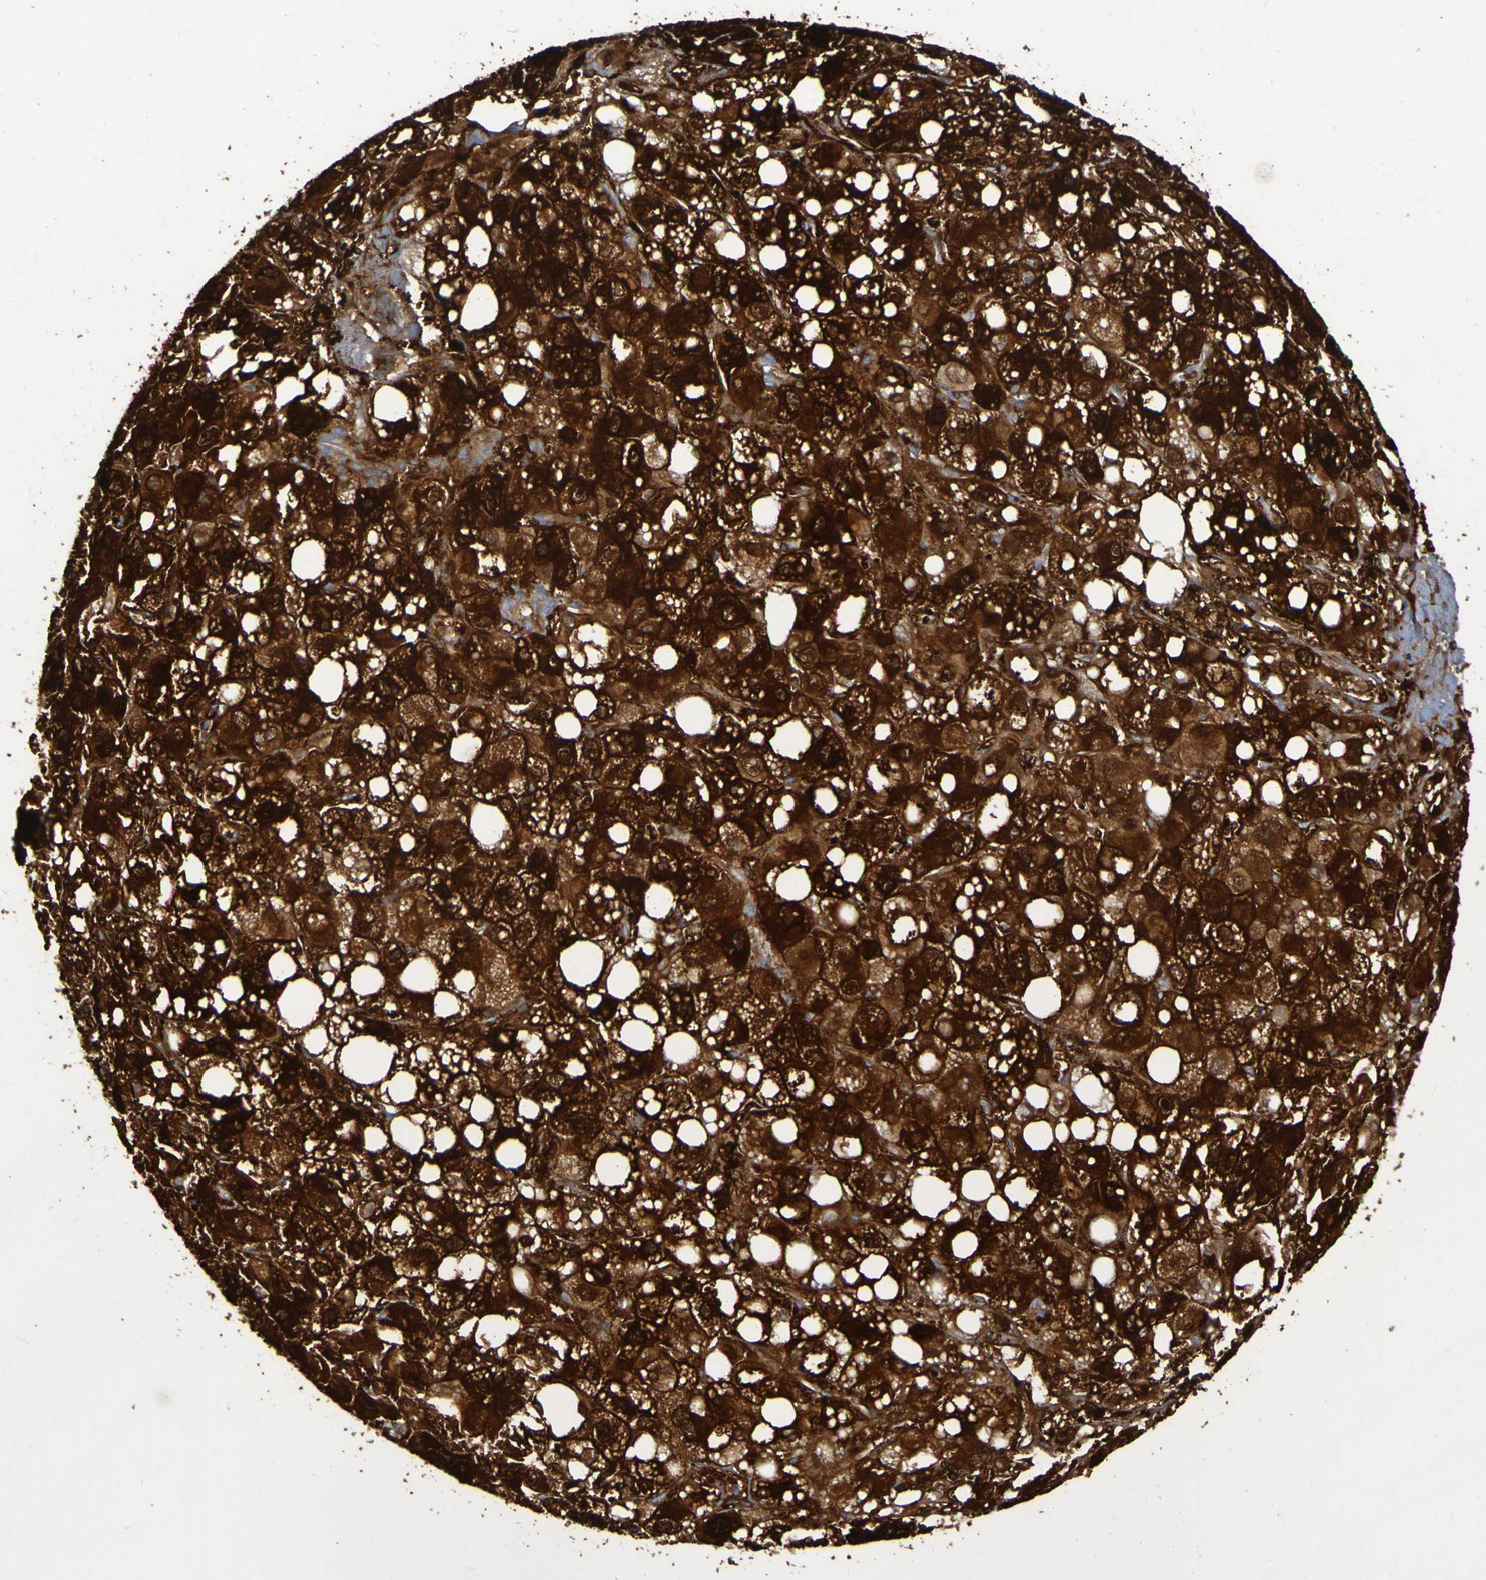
{"staining": {"intensity": "strong", "quantity": ">75%", "location": "cytoplasmic/membranous"}, "tissue": "liver cancer", "cell_type": "Tumor cells", "image_type": "cancer", "snomed": [{"axis": "morphology", "description": "Carcinoma, Hepatocellular, NOS"}, {"axis": "topography", "description": "Liver"}], "caption": "Protein expression analysis of liver cancer displays strong cytoplasmic/membranous positivity in about >75% of tumor cells.", "gene": "MPPE1", "patient": {"sex": "male", "age": 55}}